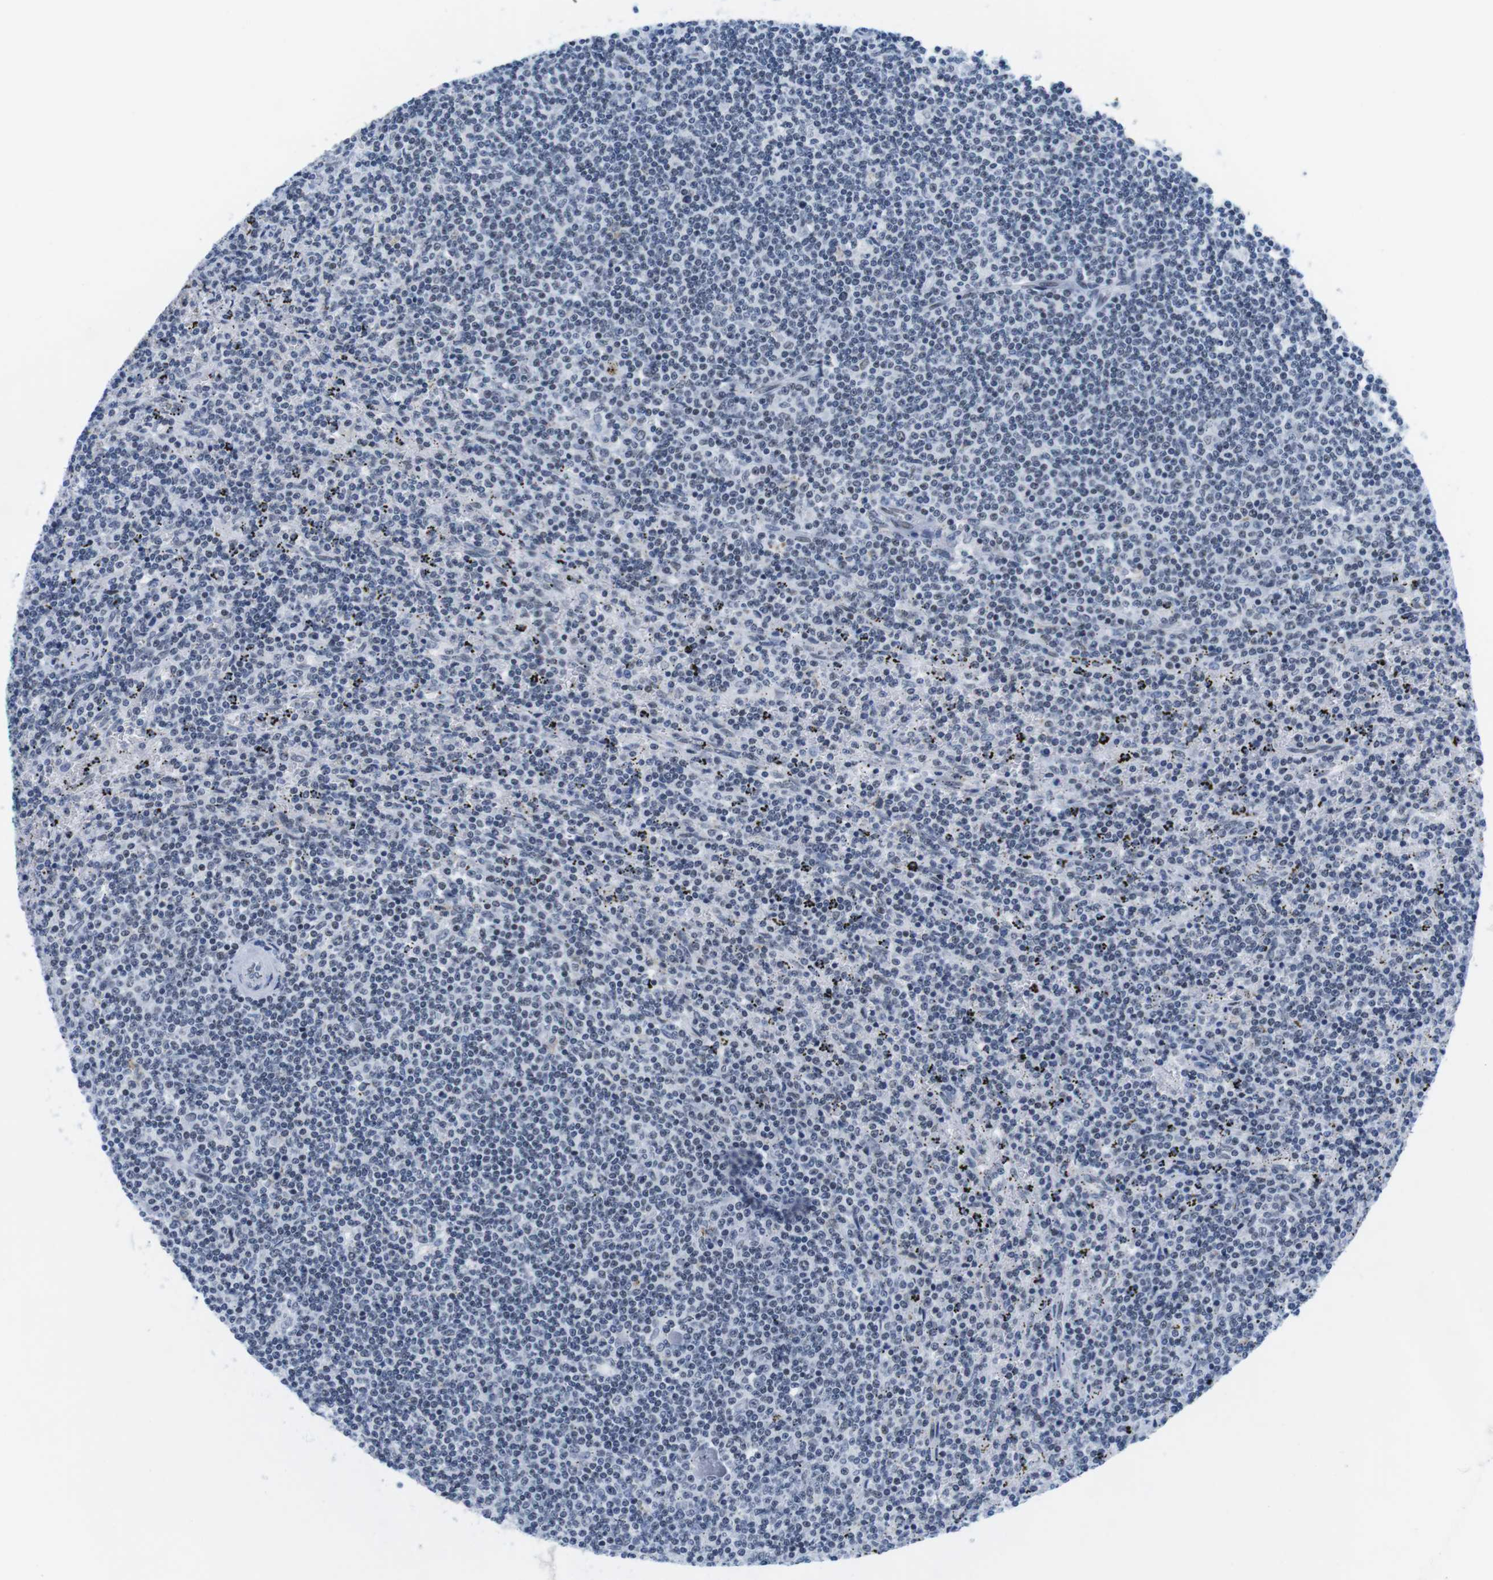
{"staining": {"intensity": "negative", "quantity": "none", "location": "none"}, "tissue": "lymphoma", "cell_type": "Tumor cells", "image_type": "cancer", "snomed": [{"axis": "morphology", "description": "Malignant lymphoma, non-Hodgkin's type, Low grade"}, {"axis": "topography", "description": "Spleen"}], "caption": "Immunohistochemistry (IHC) image of neoplastic tissue: lymphoma stained with DAB displays no significant protein positivity in tumor cells.", "gene": "IFI16", "patient": {"sex": "female", "age": 50}}